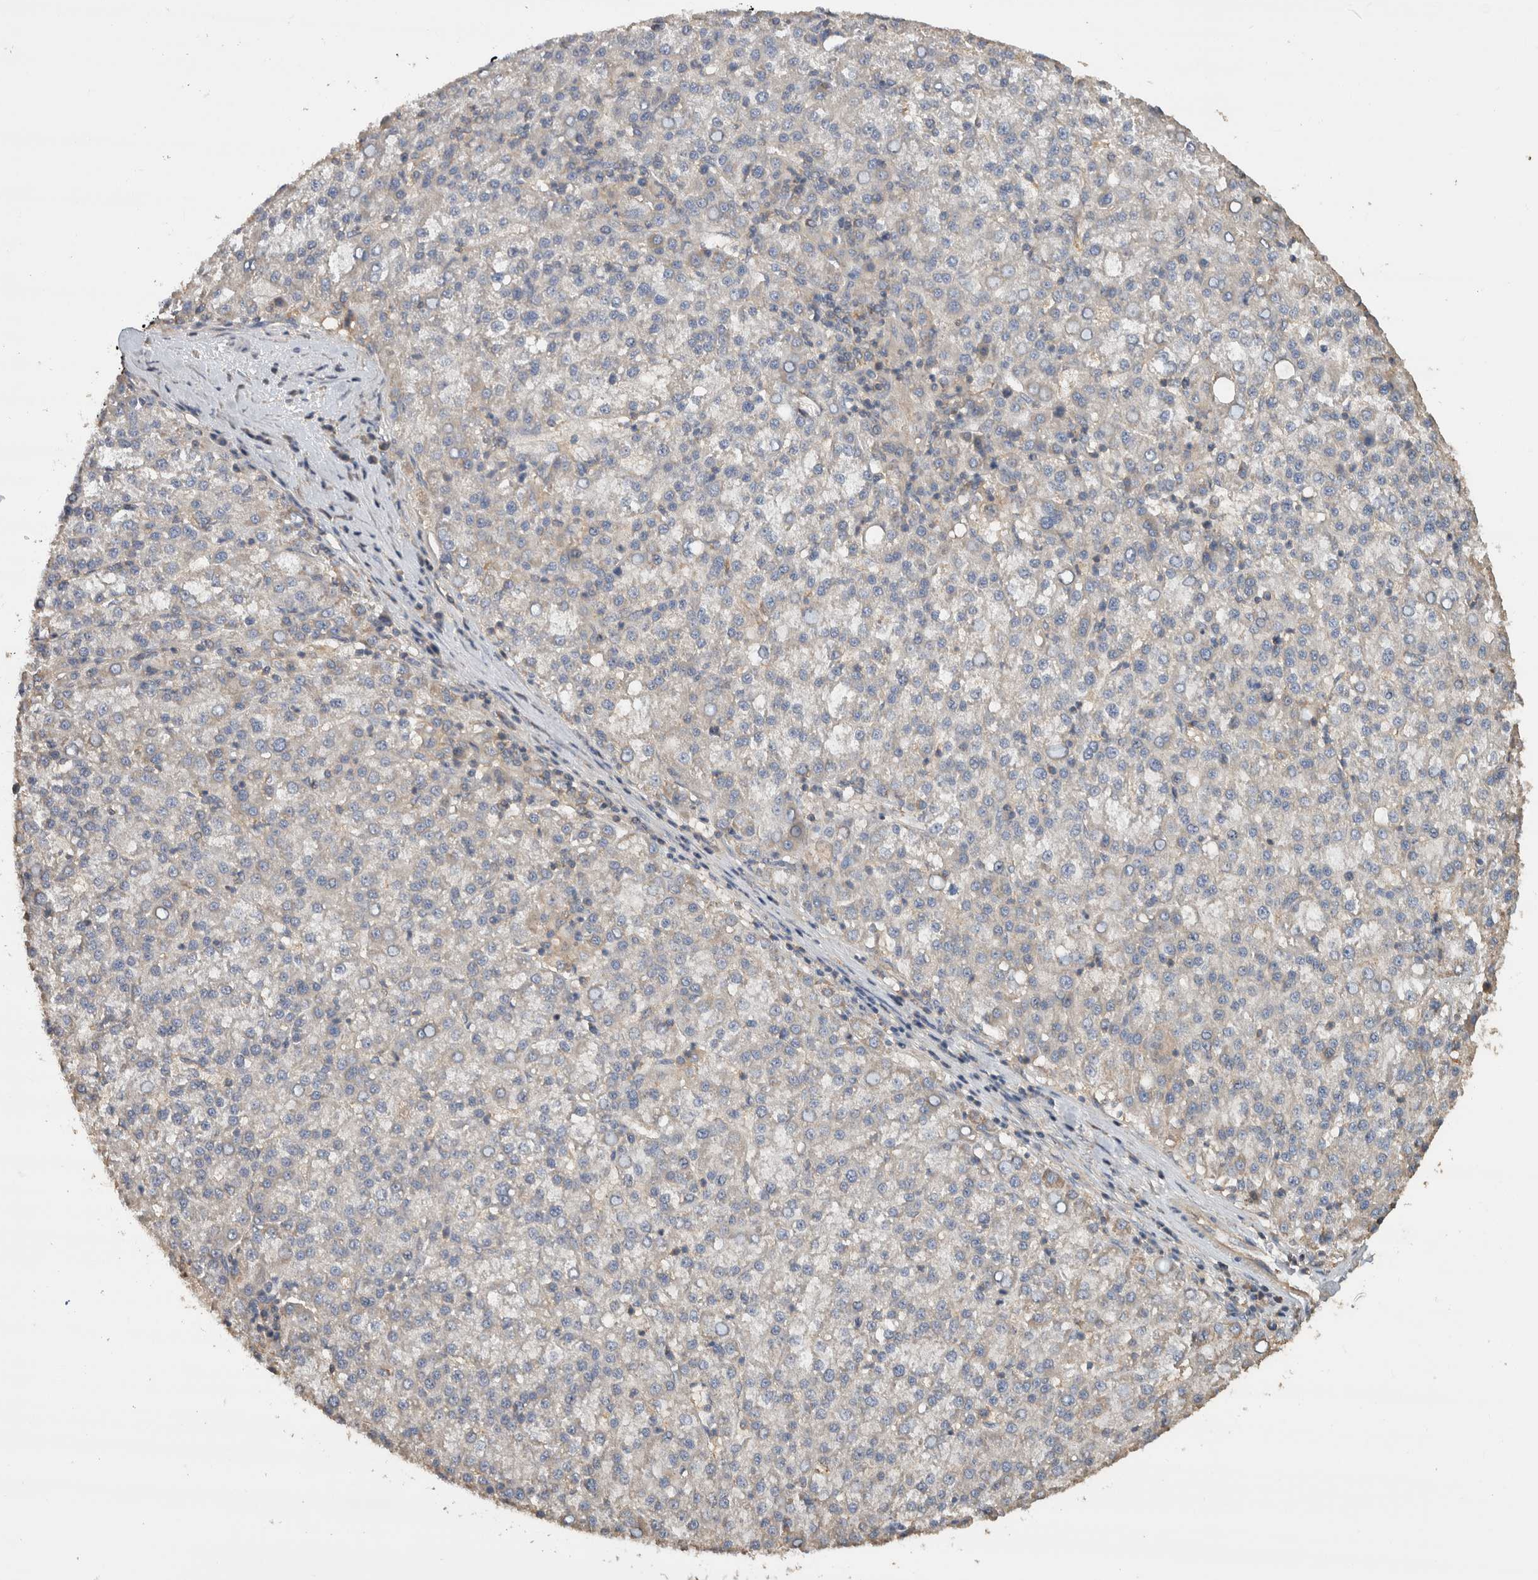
{"staining": {"intensity": "negative", "quantity": "none", "location": "none"}, "tissue": "liver cancer", "cell_type": "Tumor cells", "image_type": "cancer", "snomed": [{"axis": "morphology", "description": "Carcinoma, Hepatocellular, NOS"}, {"axis": "topography", "description": "Liver"}], "caption": "IHC of liver cancer (hepatocellular carcinoma) reveals no expression in tumor cells.", "gene": "EIF4G3", "patient": {"sex": "female", "age": 58}}